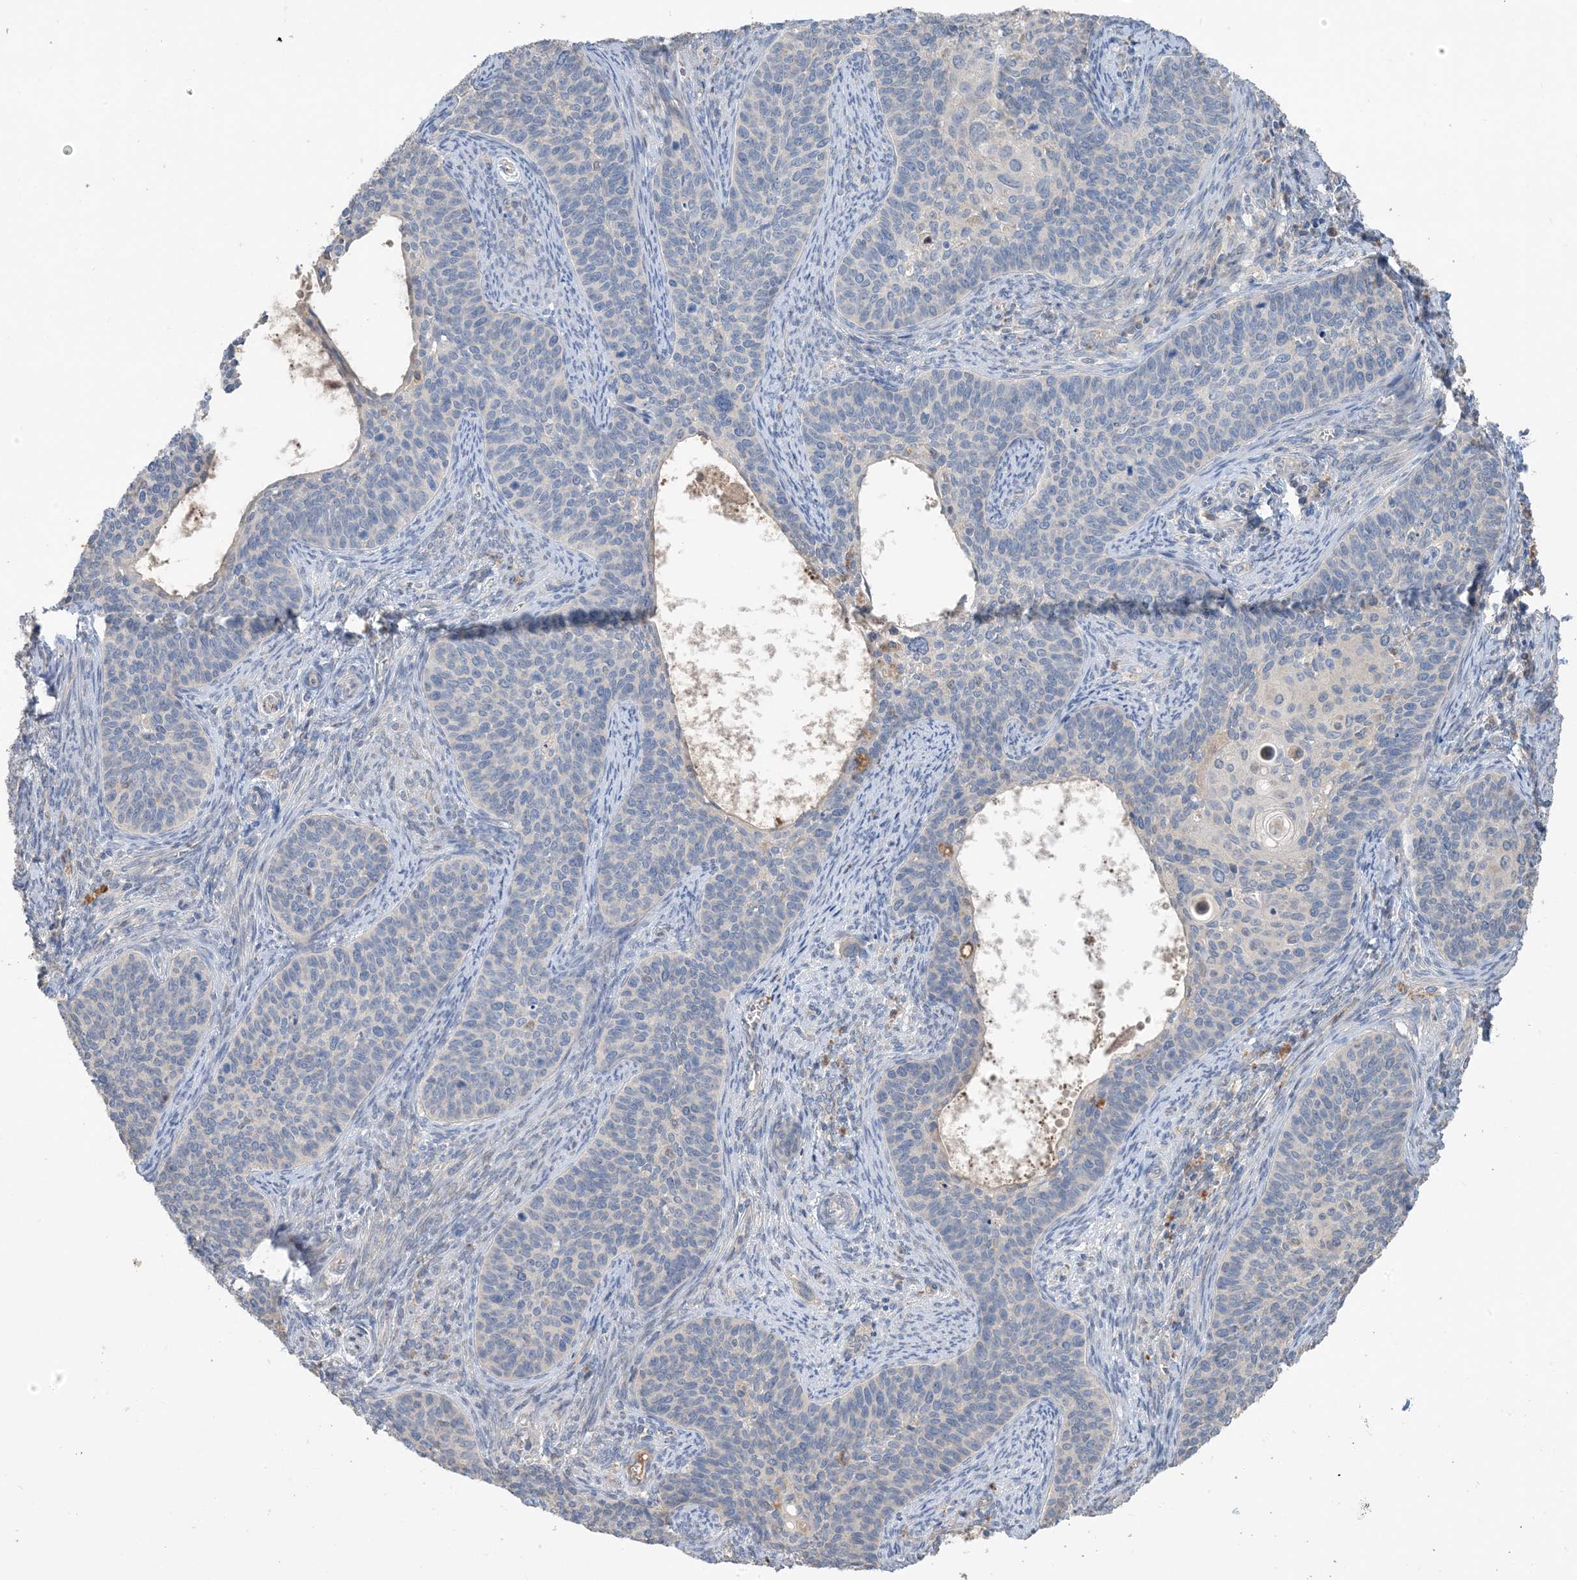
{"staining": {"intensity": "negative", "quantity": "none", "location": "none"}, "tissue": "cervical cancer", "cell_type": "Tumor cells", "image_type": "cancer", "snomed": [{"axis": "morphology", "description": "Squamous cell carcinoma, NOS"}, {"axis": "topography", "description": "Cervix"}], "caption": "This is a photomicrograph of immunohistochemistry (IHC) staining of cervical cancer, which shows no positivity in tumor cells. (DAB (3,3'-diaminobenzidine) immunohistochemistry (IHC) with hematoxylin counter stain).", "gene": "USP53", "patient": {"sex": "female", "age": 33}}